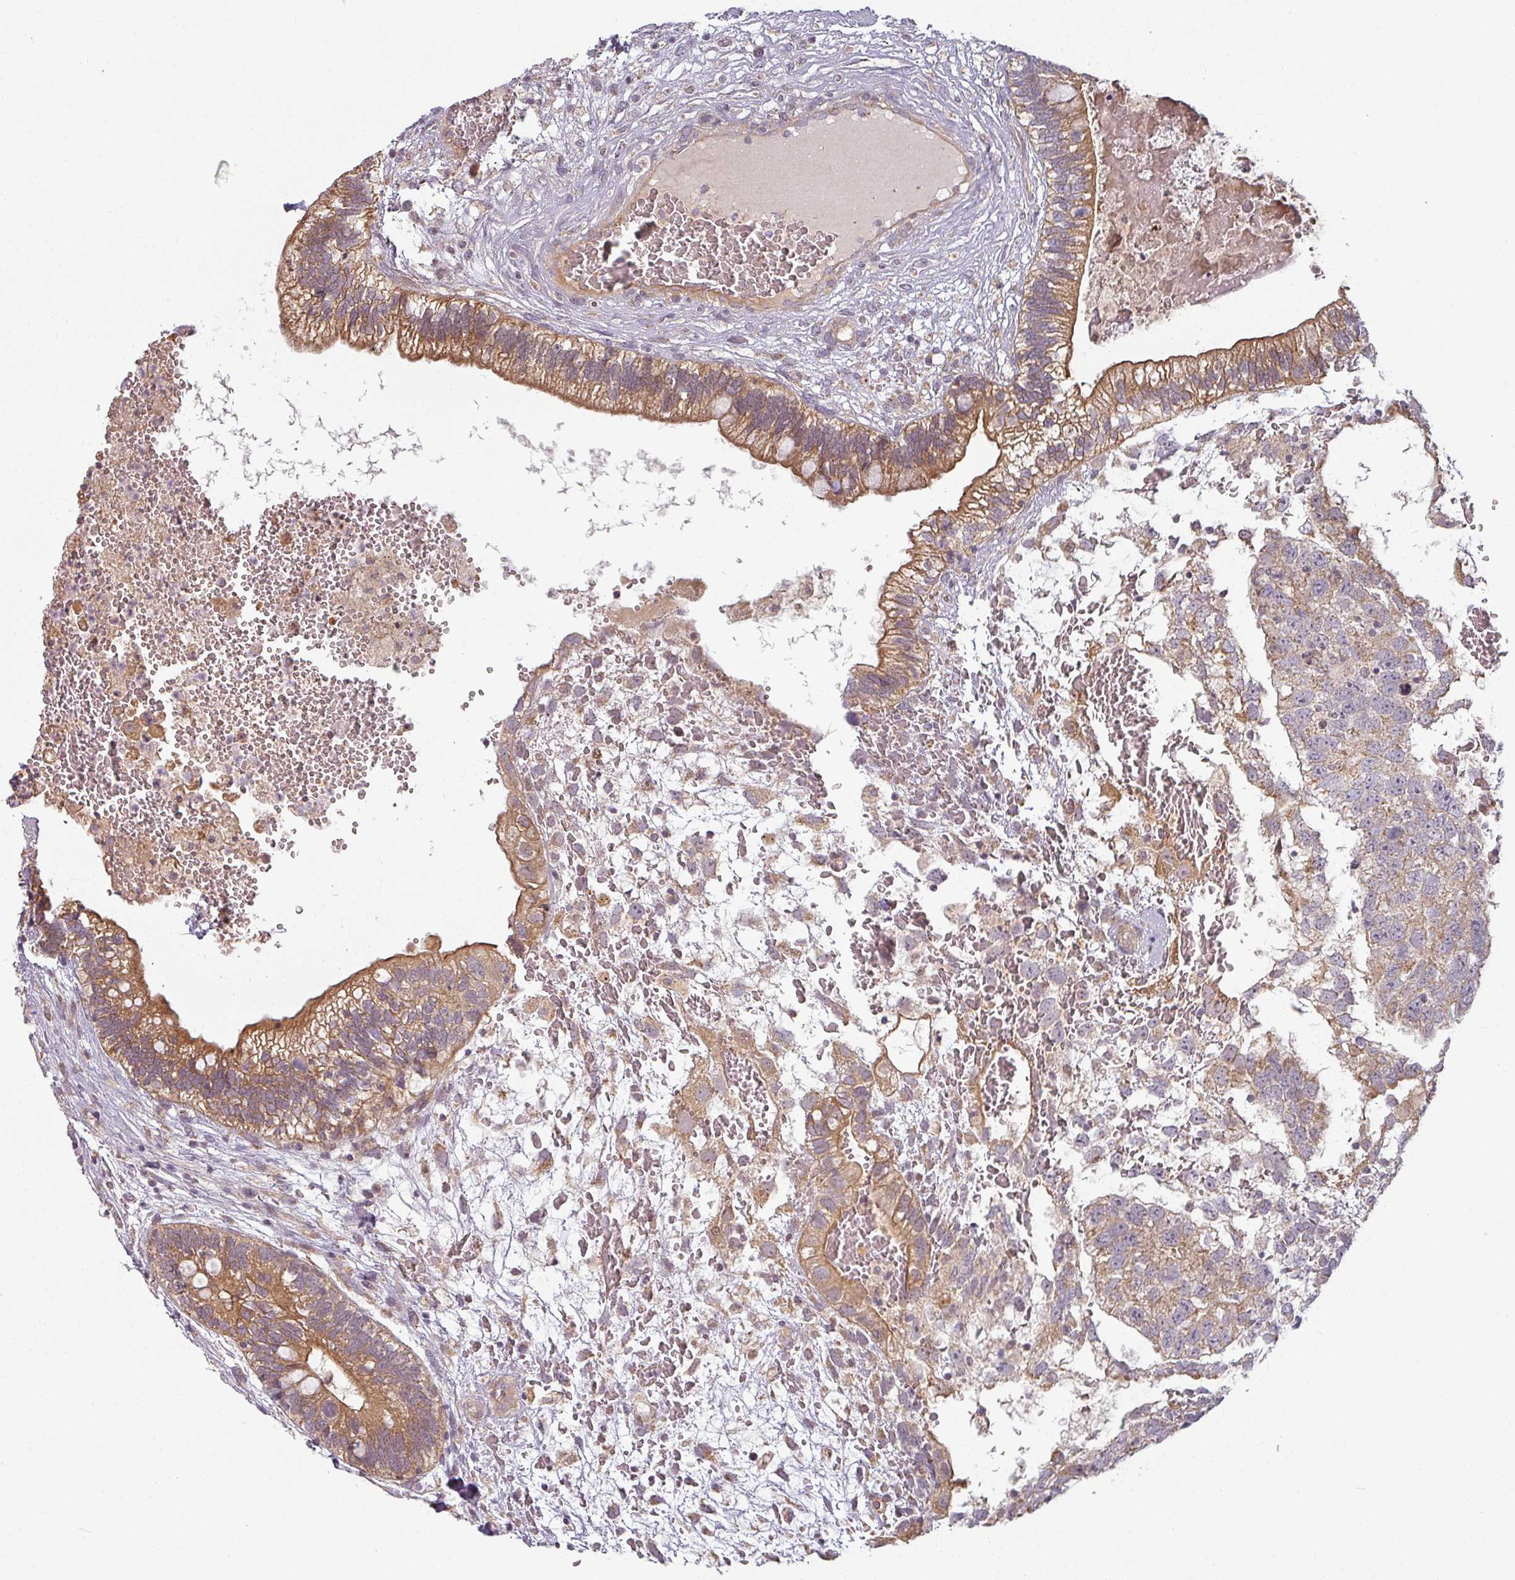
{"staining": {"intensity": "moderate", "quantity": ">75%", "location": "cytoplasmic/membranous"}, "tissue": "testis cancer", "cell_type": "Tumor cells", "image_type": "cancer", "snomed": [{"axis": "morphology", "description": "Seminoma, NOS"}, {"axis": "morphology", "description": "Carcinoma, Embryonal, NOS"}, {"axis": "topography", "description": "Testis"}], "caption": "This is an image of immunohistochemistry (IHC) staining of embryonal carcinoma (testis), which shows moderate expression in the cytoplasmic/membranous of tumor cells.", "gene": "PLEKHJ1", "patient": {"sex": "male", "age": 29}}